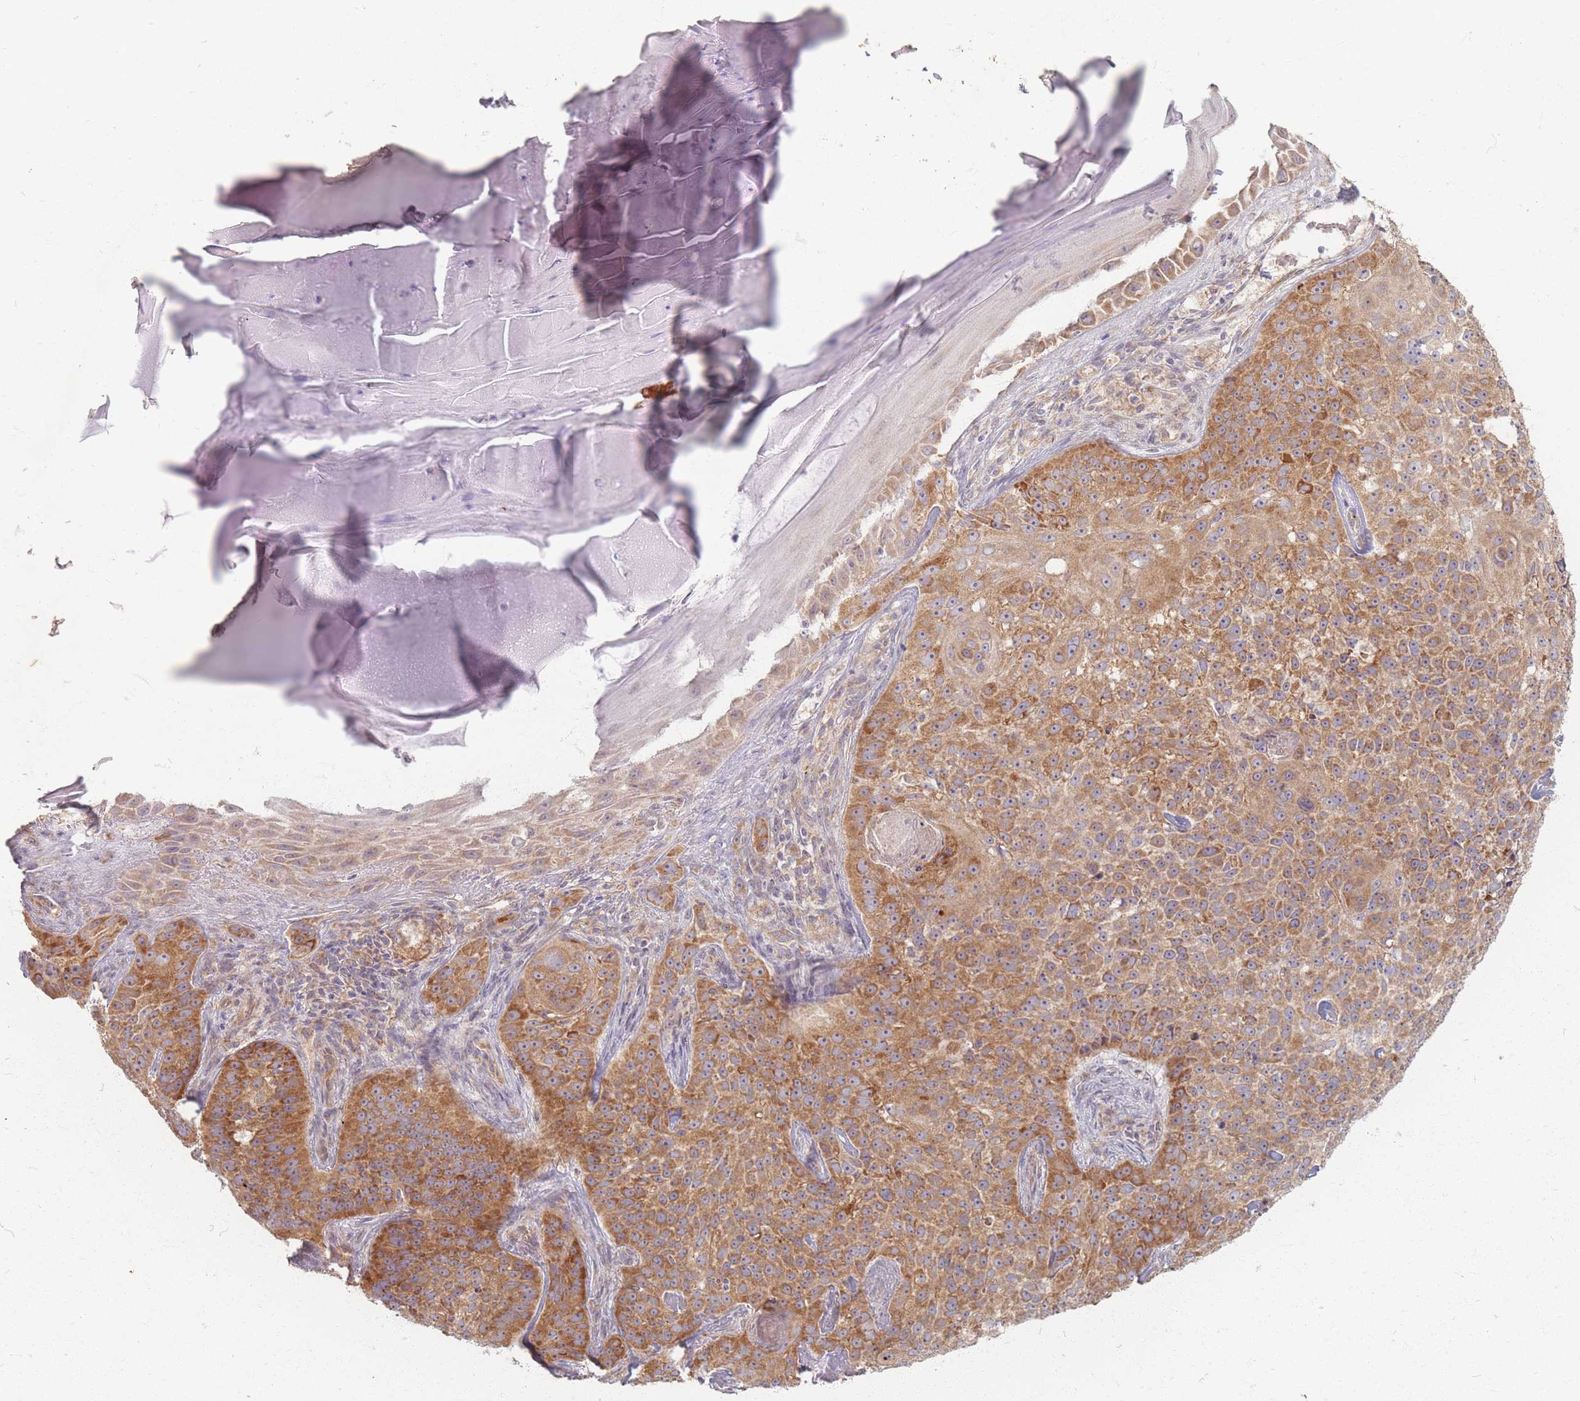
{"staining": {"intensity": "moderate", "quantity": ">75%", "location": "cytoplasmic/membranous"}, "tissue": "skin cancer", "cell_type": "Tumor cells", "image_type": "cancer", "snomed": [{"axis": "morphology", "description": "Basal cell carcinoma"}, {"axis": "topography", "description": "Skin"}], "caption": "Immunohistochemical staining of skin cancer (basal cell carcinoma) exhibits medium levels of moderate cytoplasmic/membranous protein positivity in about >75% of tumor cells. (brown staining indicates protein expression, while blue staining denotes nuclei).", "gene": "SMIM14", "patient": {"sex": "female", "age": 92}}